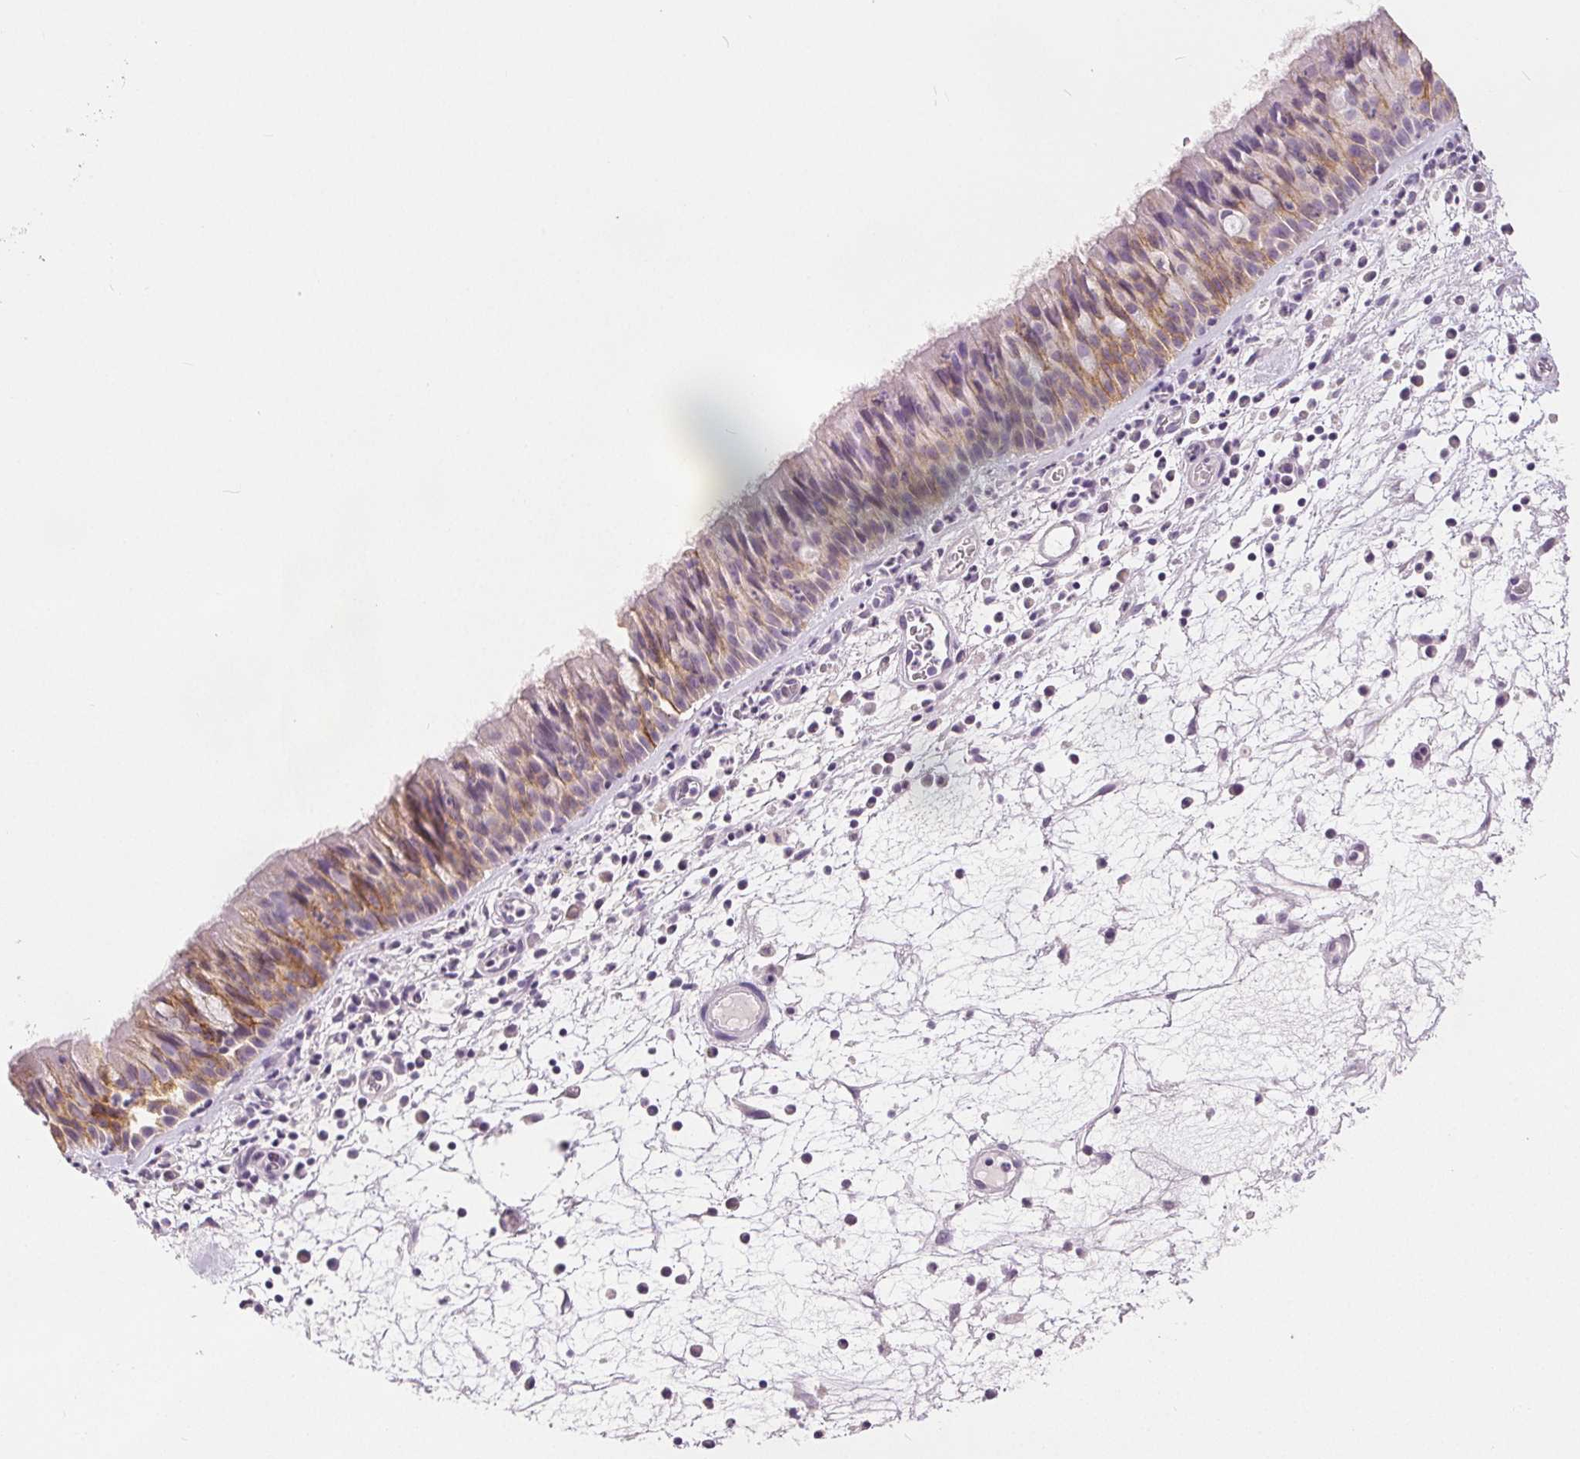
{"staining": {"intensity": "weak", "quantity": "25%-75%", "location": "cytoplasmic/membranous"}, "tissue": "nasopharynx", "cell_type": "Respiratory epithelial cells", "image_type": "normal", "snomed": [{"axis": "morphology", "description": "Normal tissue, NOS"}, {"axis": "topography", "description": "Nasopharynx"}], "caption": "An image showing weak cytoplasmic/membranous positivity in about 25%-75% of respiratory epithelial cells in benign nasopharynx, as visualized by brown immunohistochemical staining.", "gene": "CA12", "patient": {"sex": "male", "age": 67}}